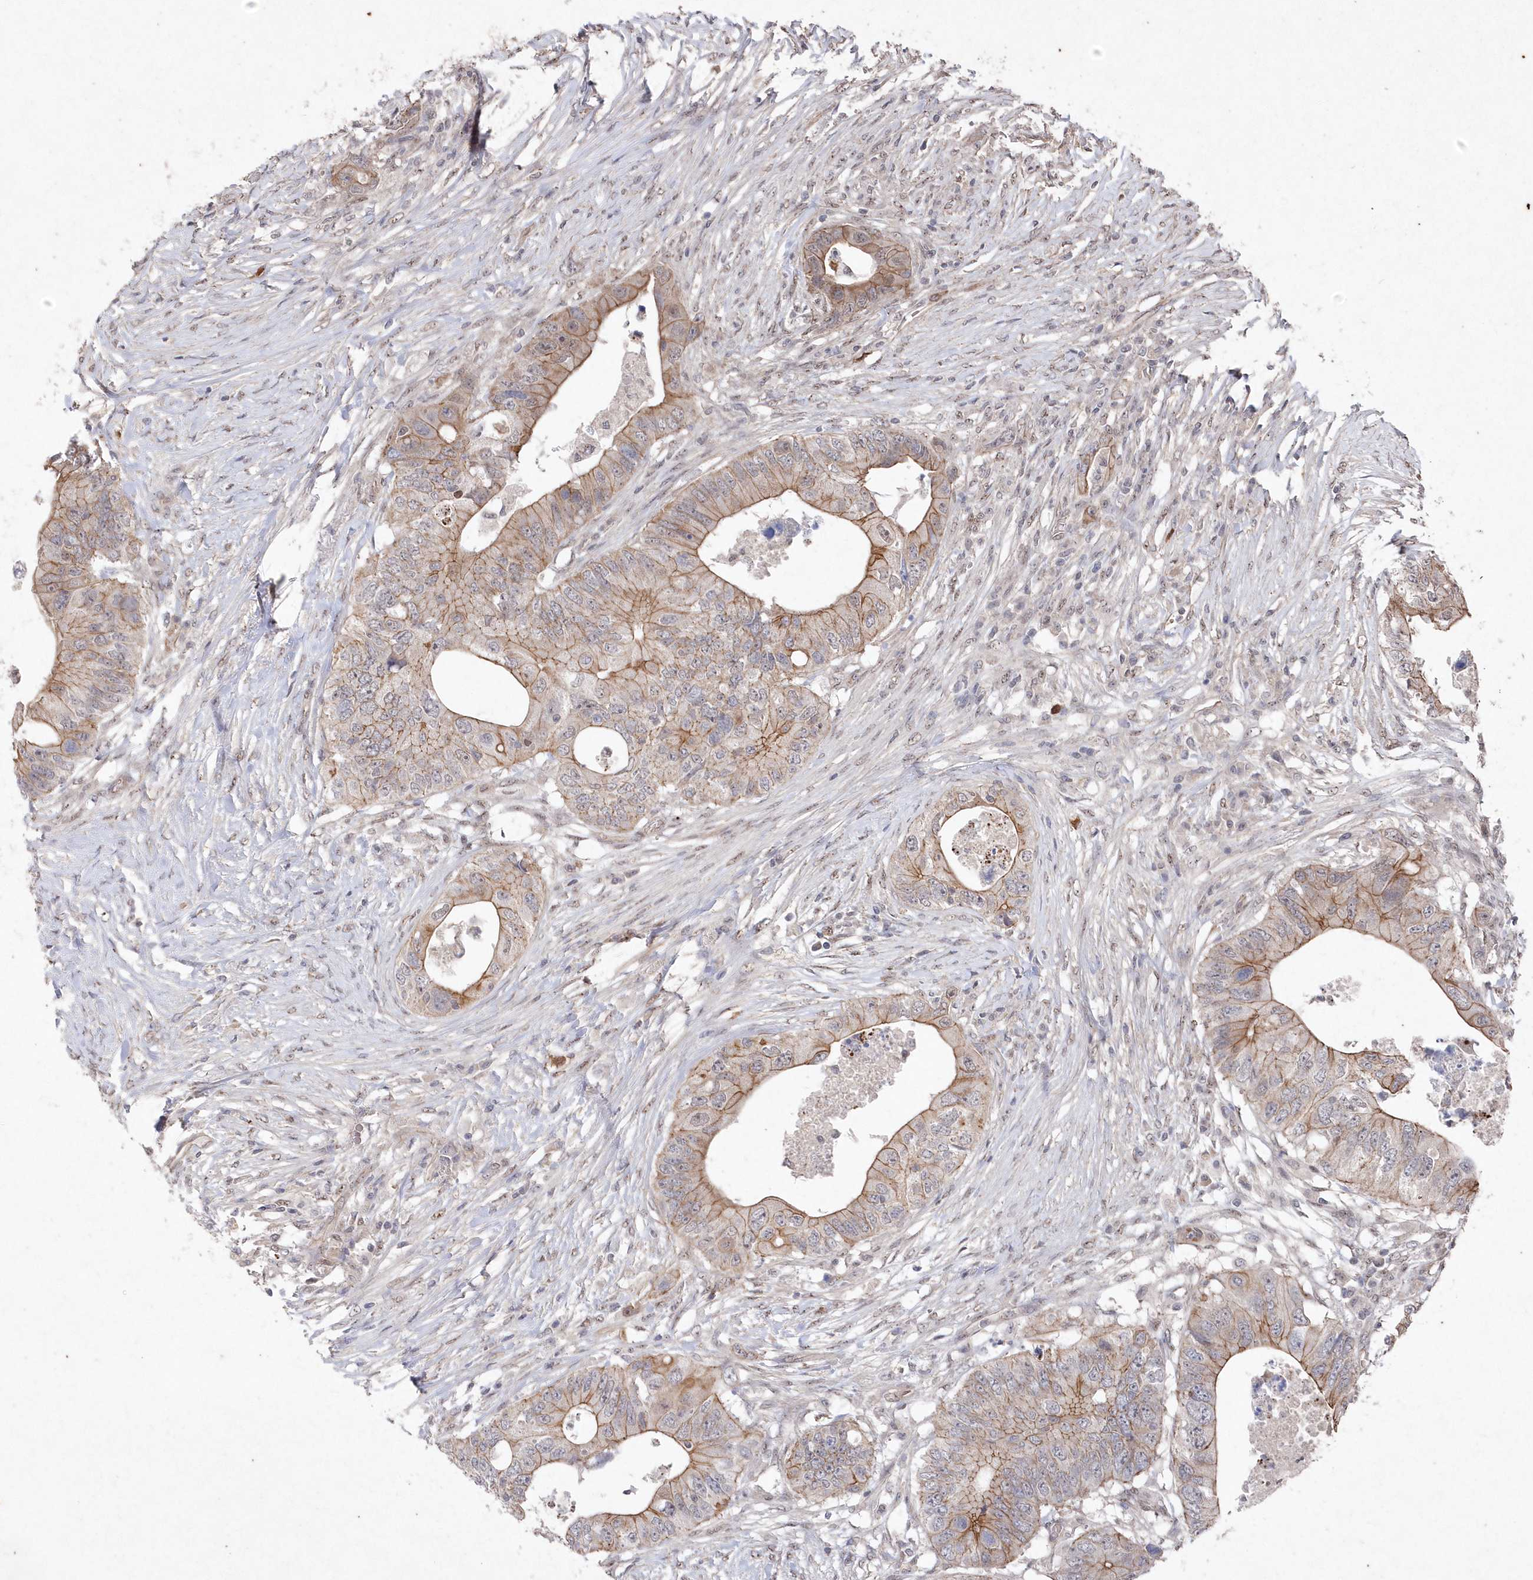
{"staining": {"intensity": "moderate", "quantity": "25%-75%", "location": "cytoplasmic/membranous"}, "tissue": "colorectal cancer", "cell_type": "Tumor cells", "image_type": "cancer", "snomed": [{"axis": "morphology", "description": "Adenocarcinoma, NOS"}, {"axis": "topography", "description": "Colon"}], "caption": "Colorectal cancer (adenocarcinoma) was stained to show a protein in brown. There is medium levels of moderate cytoplasmic/membranous positivity in approximately 25%-75% of tumor cells.", "gene": "VSIG2", "patient": {"sex": "male", "age": 71}}